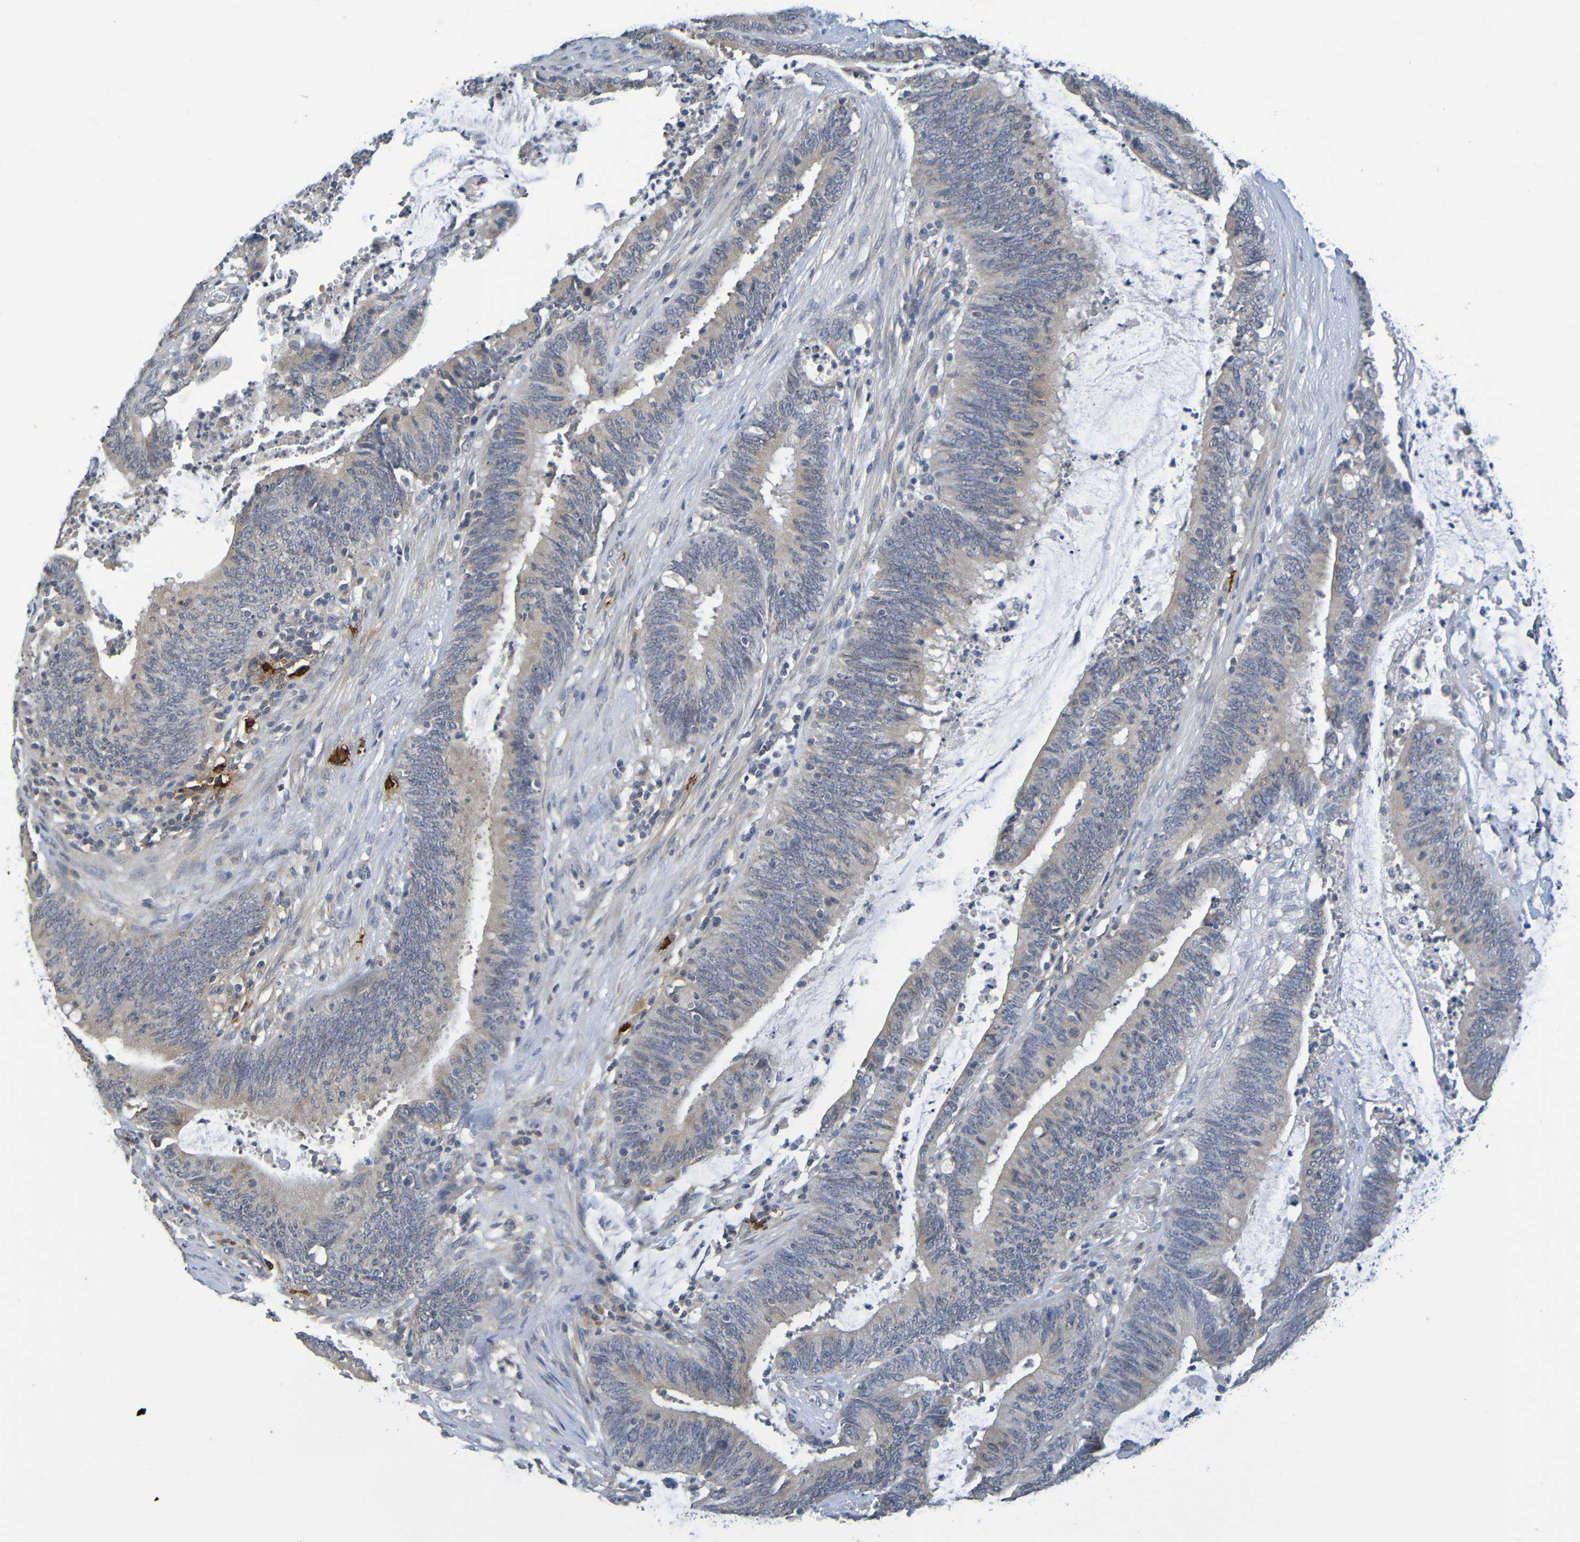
{"staining": {"intensity": "weak", "quantity": ">75%", "location": "cytoplasmic/membranous"}, "tissue": "colorectal cancer", "cell_type": "Tumor cells", "image_type": "cancer", "snomed": [{"axis": "morphology", "description": "Adenocarcinoma, NOS"}, {"axis": "topography", "description": "Rectum"}], "caption": "Immunohistochemical staining of human colorectal adenocarcinoma shows low levels of weak cytoplasmic/membranous positivity in approximately >75% of tumor cells.", "gene": "C3AR1", "patient": {"sex": "female", "age": 66}}